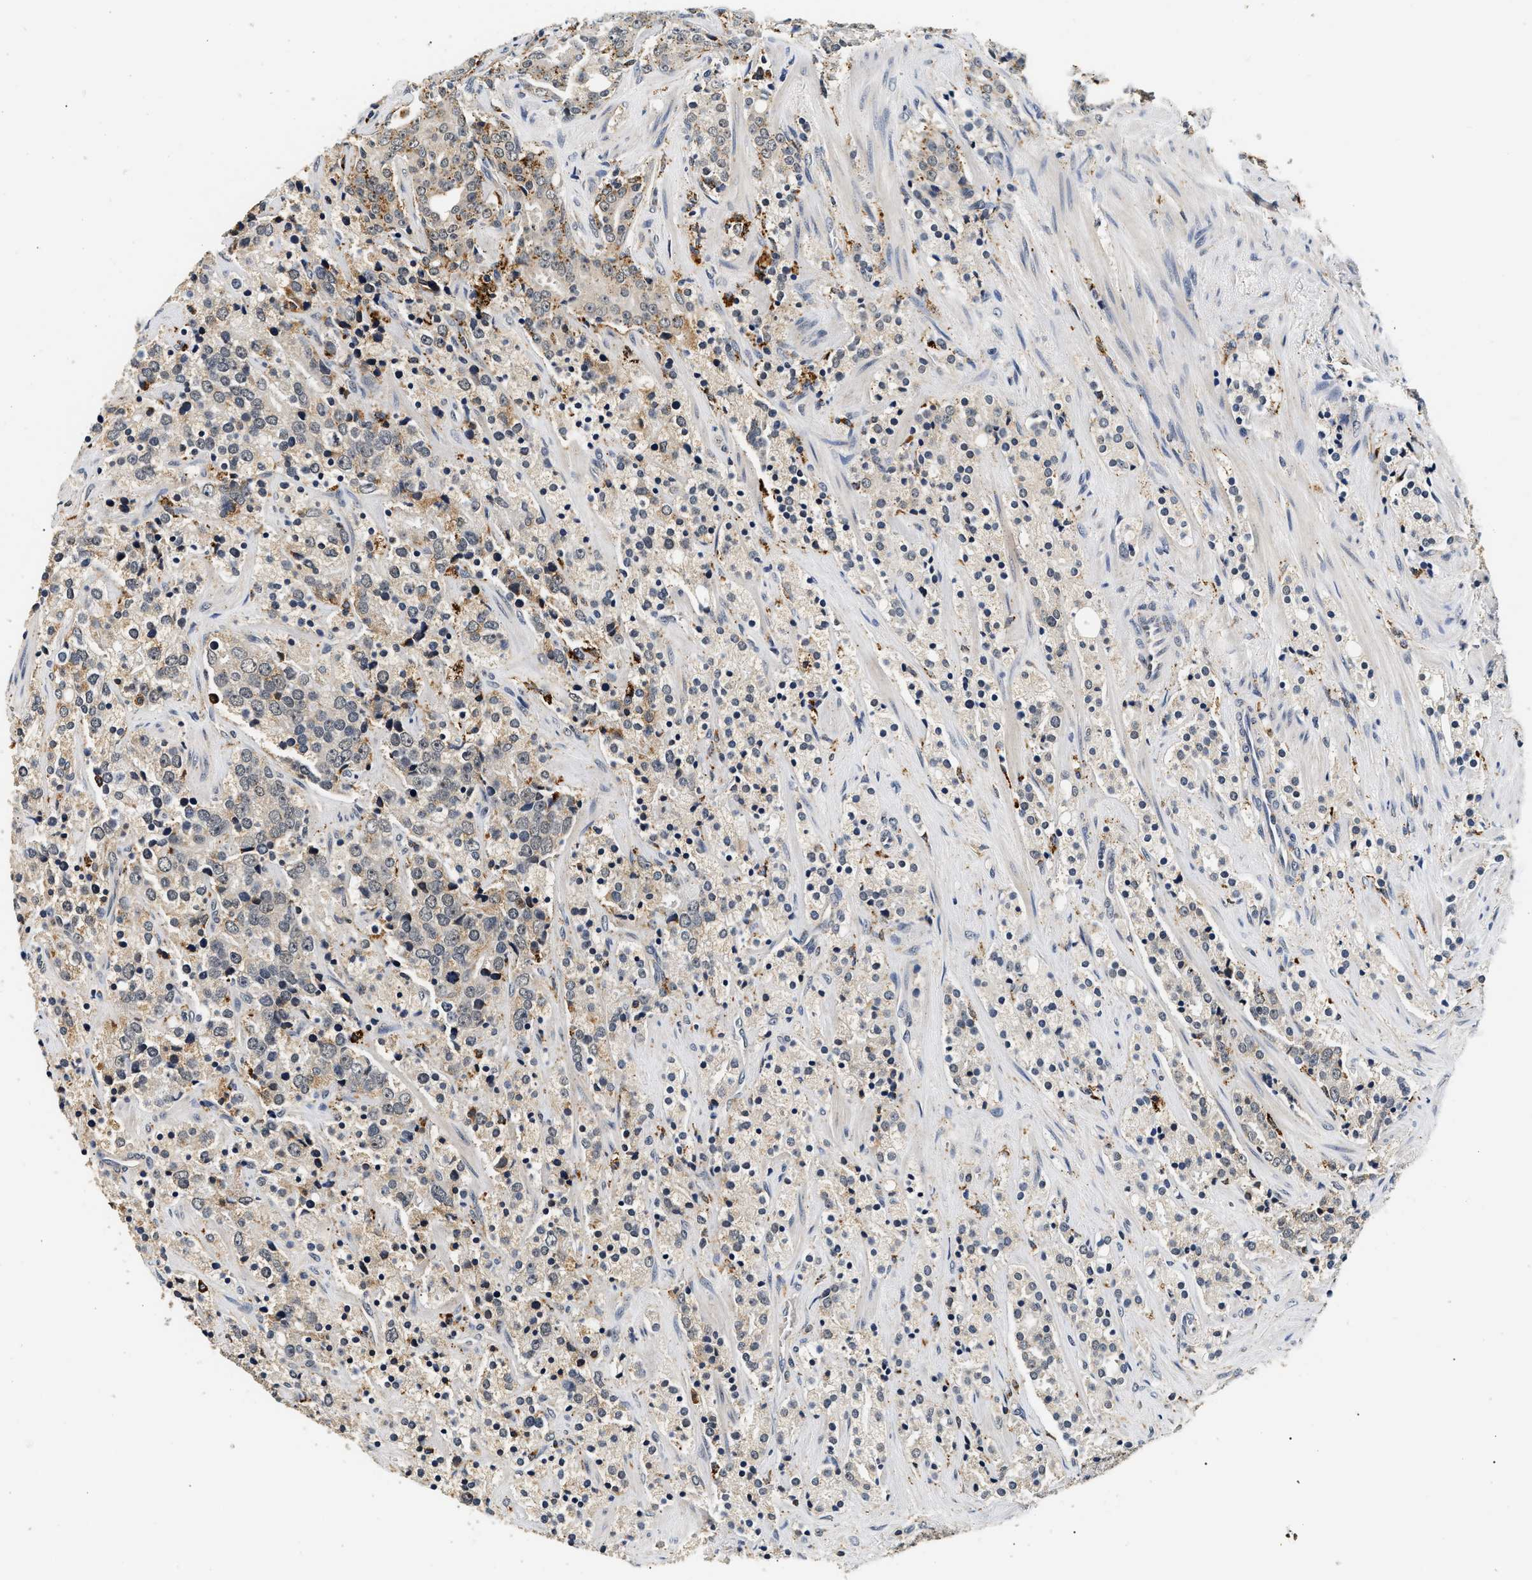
{"staining": {"intensity": "weak", "quantity": ">75%", "location": "cytoplasmic/membranous"}, "tissue": "prostate cancer", "cell_type": "Tumor cells", "image_type": "cancer", "snomed": [{"axis": "morphology", "description": "Adenocarcinoma, High grade"}, {"axis": "topography", "description": "Prostate"}], "caption": "An image of adenocarcinoma (high-grade) (prostate) stained for a protein reveals weak cytoplasmic/membranous brown staining in tumor cells. (Brightfield microscopy of DAB IHC at high magnification).", "gene": "SMU1", "patient": {"sex": "male", "age": 71}}